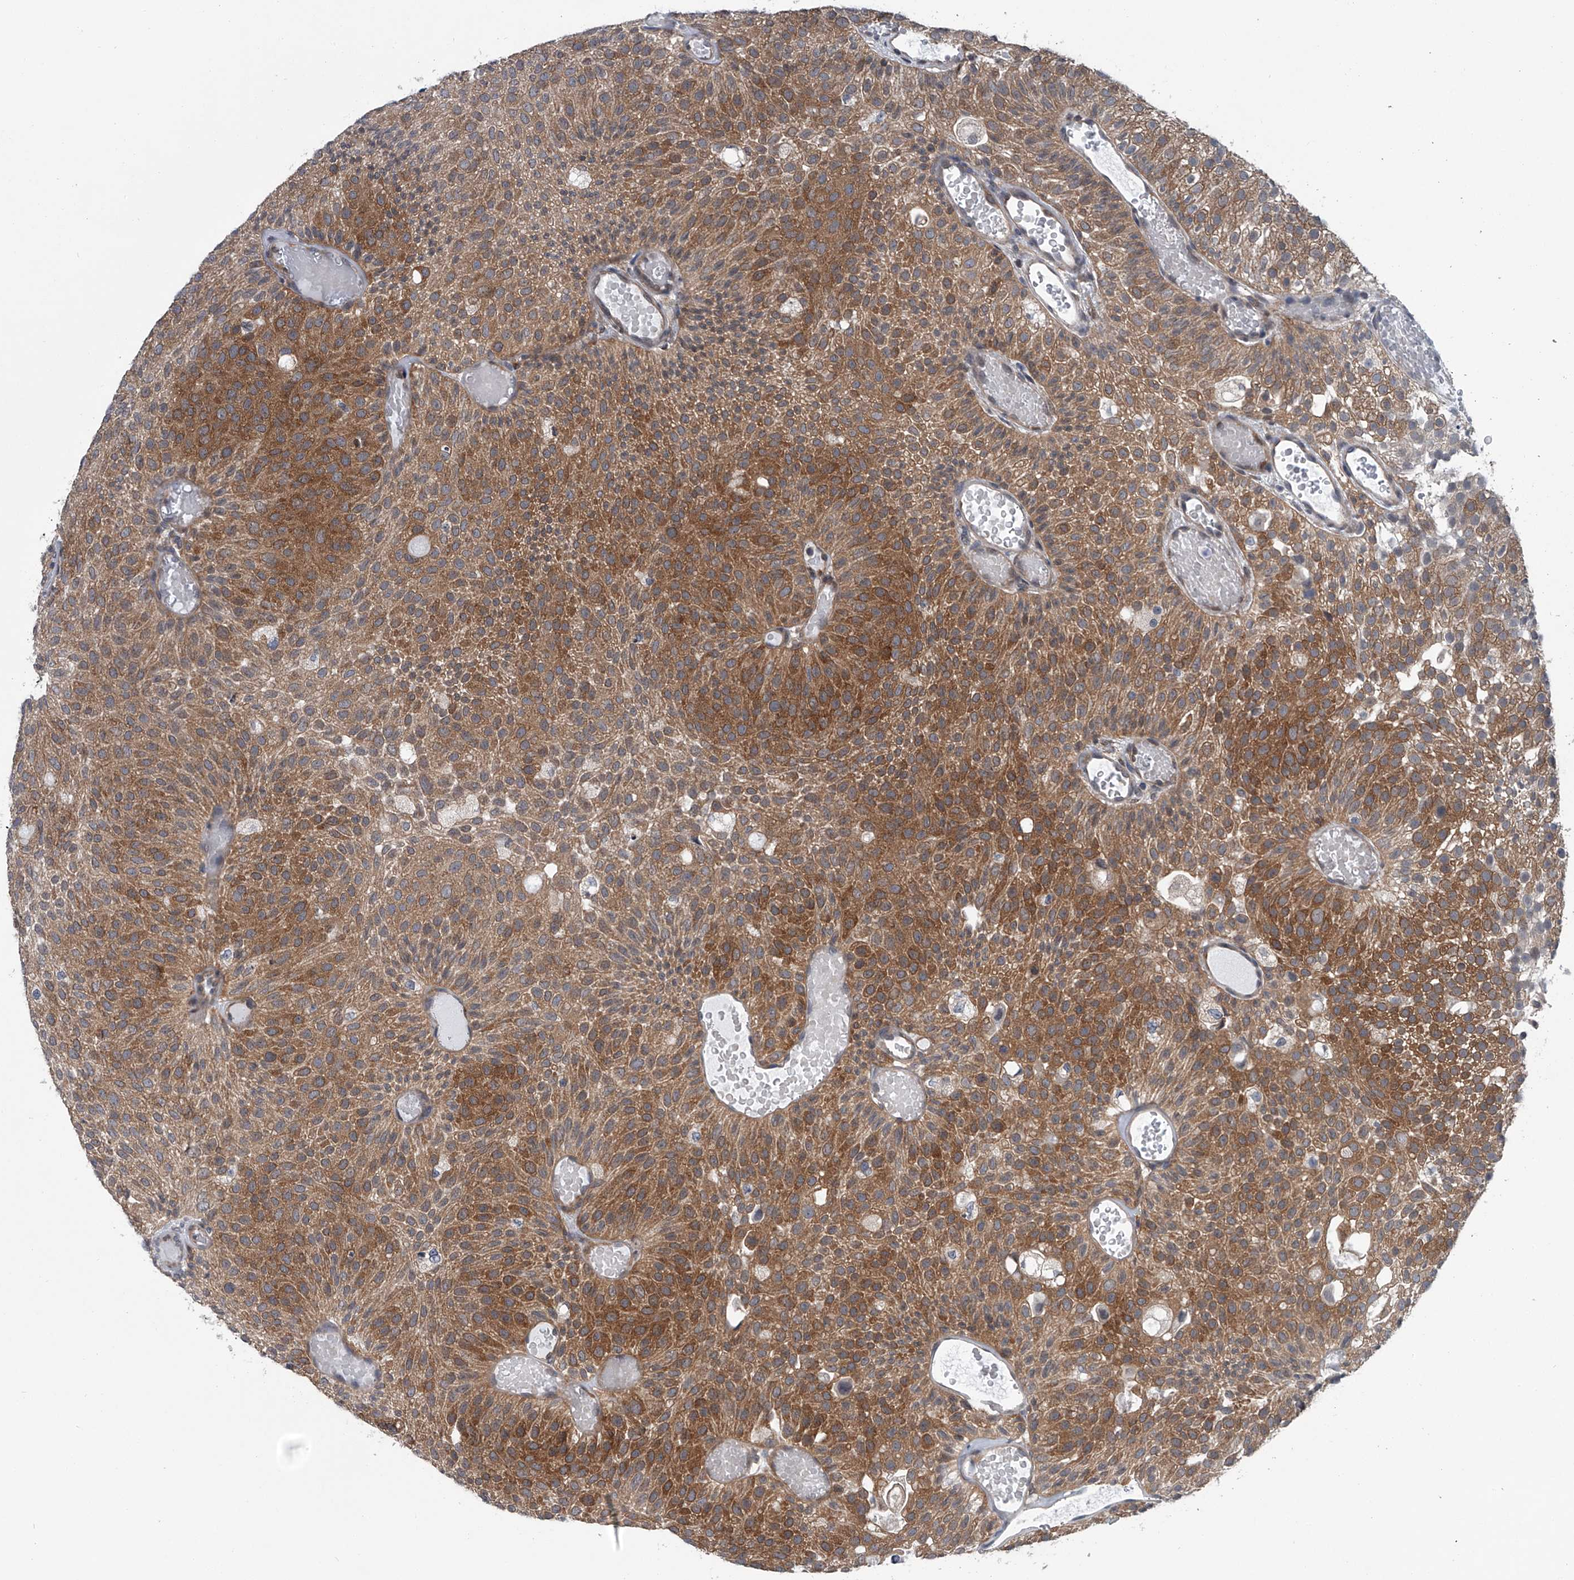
{"staining": {"intensity": "moderate", "quantity": ">75%", "location": "cytoplasmic/membranous"}, "tissue": "urothelial cancer", "cell_type": "Tumor cells", "image_type": "cancer", "snomed": [{"axis": "morphology", "description": "Urothelial carcinoma, Low grade"}, {"axis": "topography", "description": "Urinary bladder"}], "caption": "Urothelial cancer stained with DAB (3,3'-diaminobenzidine) immunohistochemistry (IHC) shows medium levels of moderate cytoplasmic/membranous staining in about >75% of tumor cells. The staining was performed using DAB, with brown indicating positive protein expression. Nuclei are stained blue with hematoxylin.", "gene": "PPP2R5D", "patient": {"sex": "male", "age": 78}}